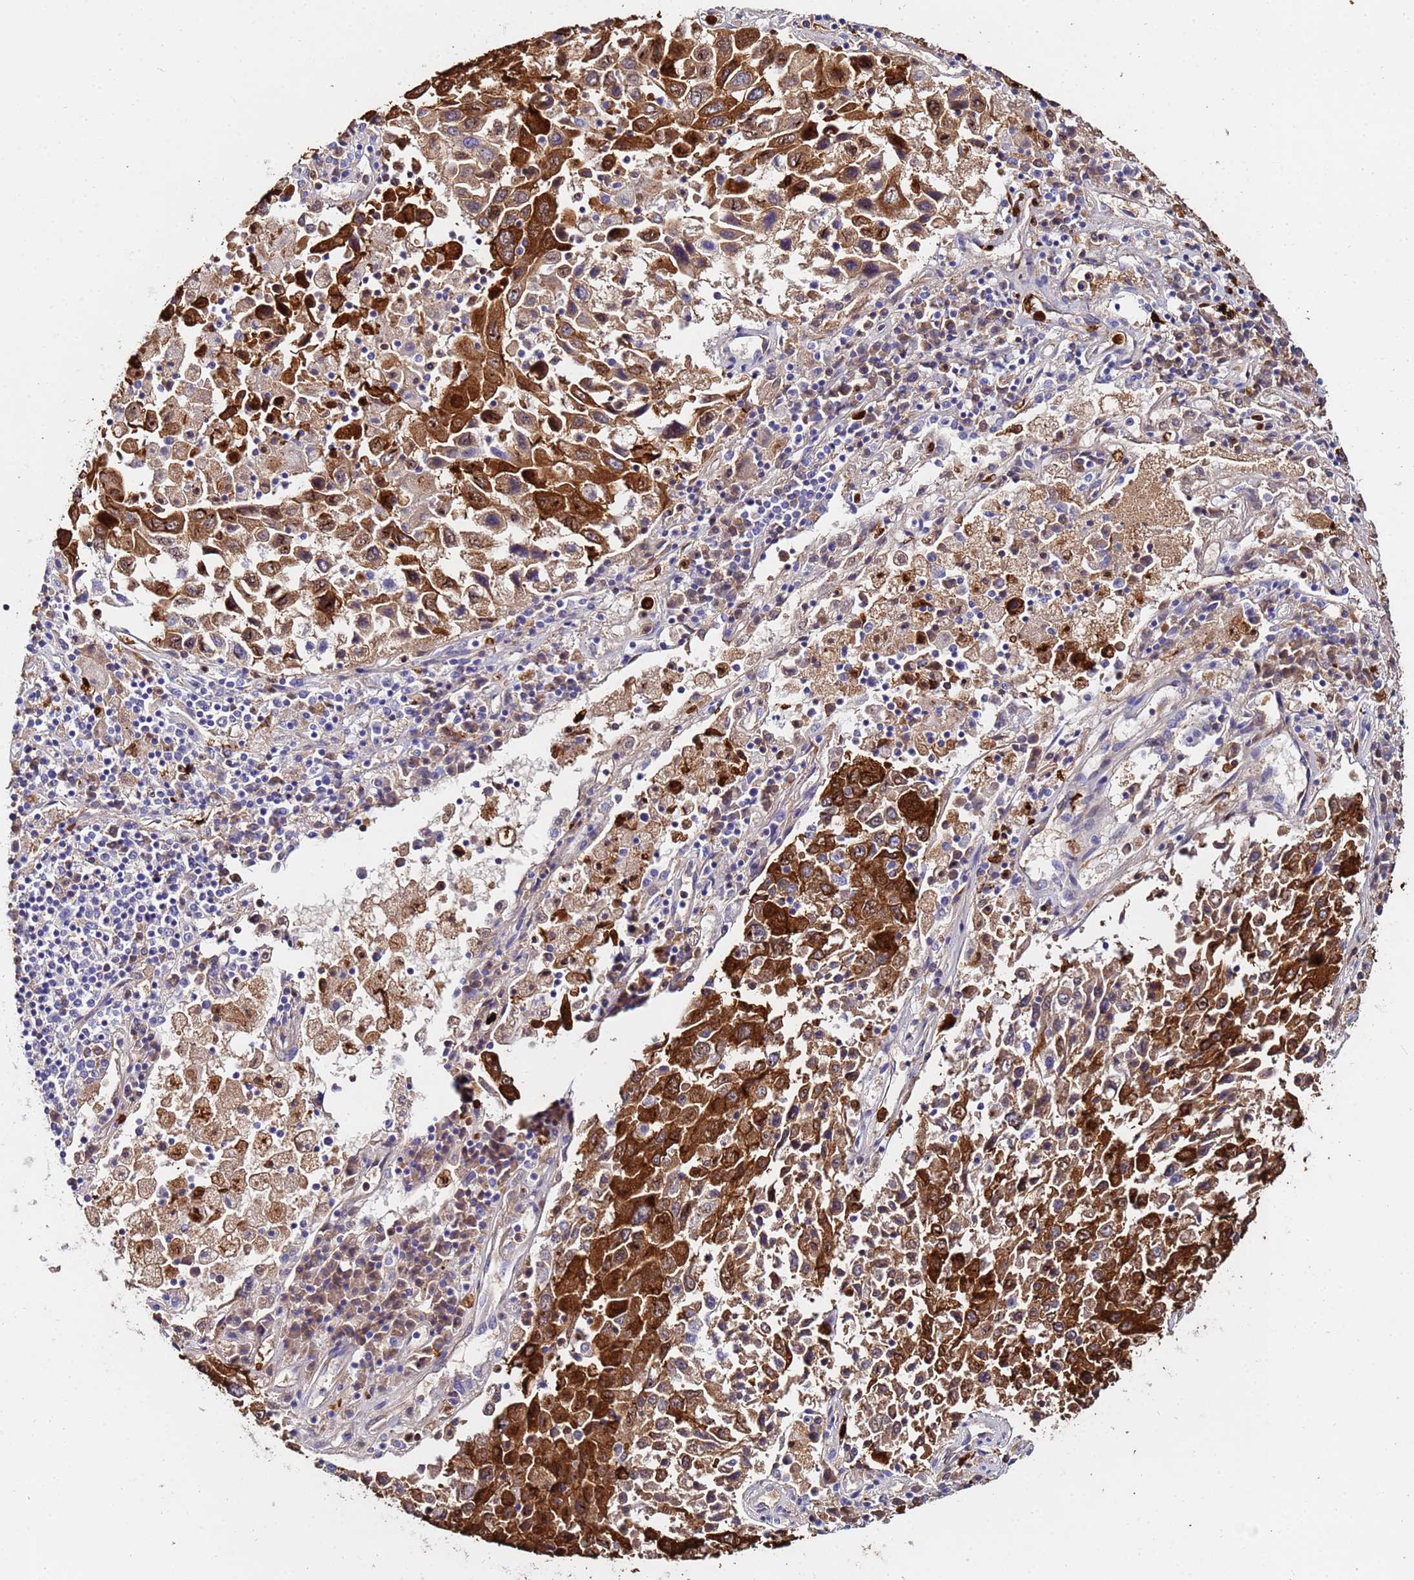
{"staining": {"intensity": "strong", "quantity": ">75%", "location": "cytoplasmic/membranous,nuclear"}, "tissue": "lung cancer", "cell_type": "Tumor cells", "image_type": "cancer", "snomed": [{"axis": "morphology", "description": "Squamous cell carcinoma, NOS"}, {"axis": "topography", "description": "Lung"}], "caption": "Protein expression analysis of human squamous cell carcinoma (lung) reveals strong cytoplasmic/membranous and nuclear expression in approximately >75% of tumor cells.", "gene": "TUBAL3", "patient": {"sex": "male", "age": 65}}